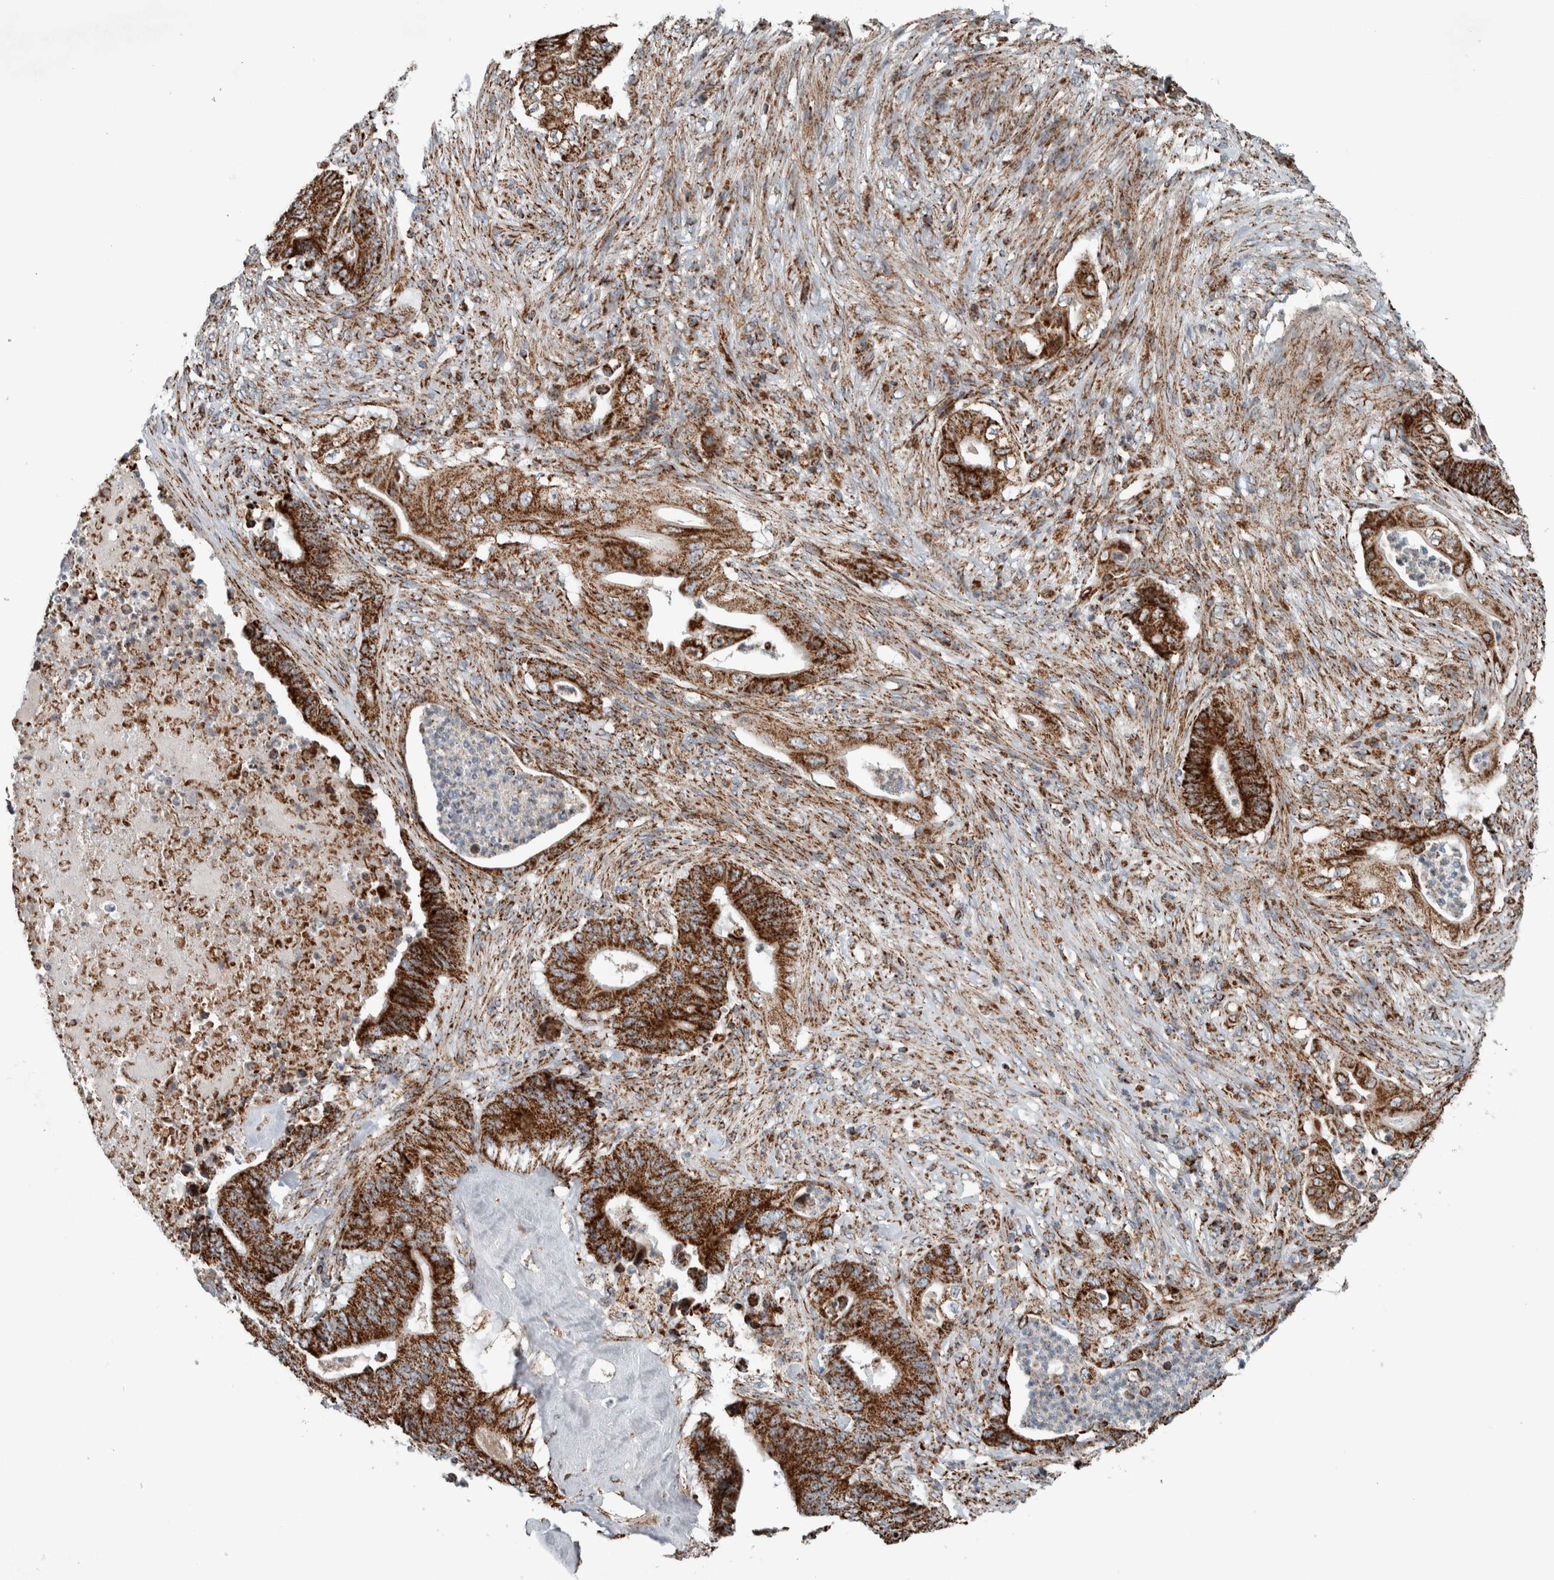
{"staining": {"intensity": "strong", "quantity": ">75%", "location": "cytoplasmic/membranous"}, "tissue": "stomach cancer", "cell_type": "Tumor cells", "image_type": "cancer", "snomed": [{"axis": "morphology", "description": "Adenocarcinoma, NOS"}, {"axis": "topography", "description": "Stomach"}], "caption": "Approximately >75% of tumor cells in human stomach cancer (adenocarcinoma) demonstrate strong cytoplasmic/membranous protein expression as visualized by brown immunohistochemical staining.", "gene": "CNTROB", "patient": {"sex": "female", "age": 73}}